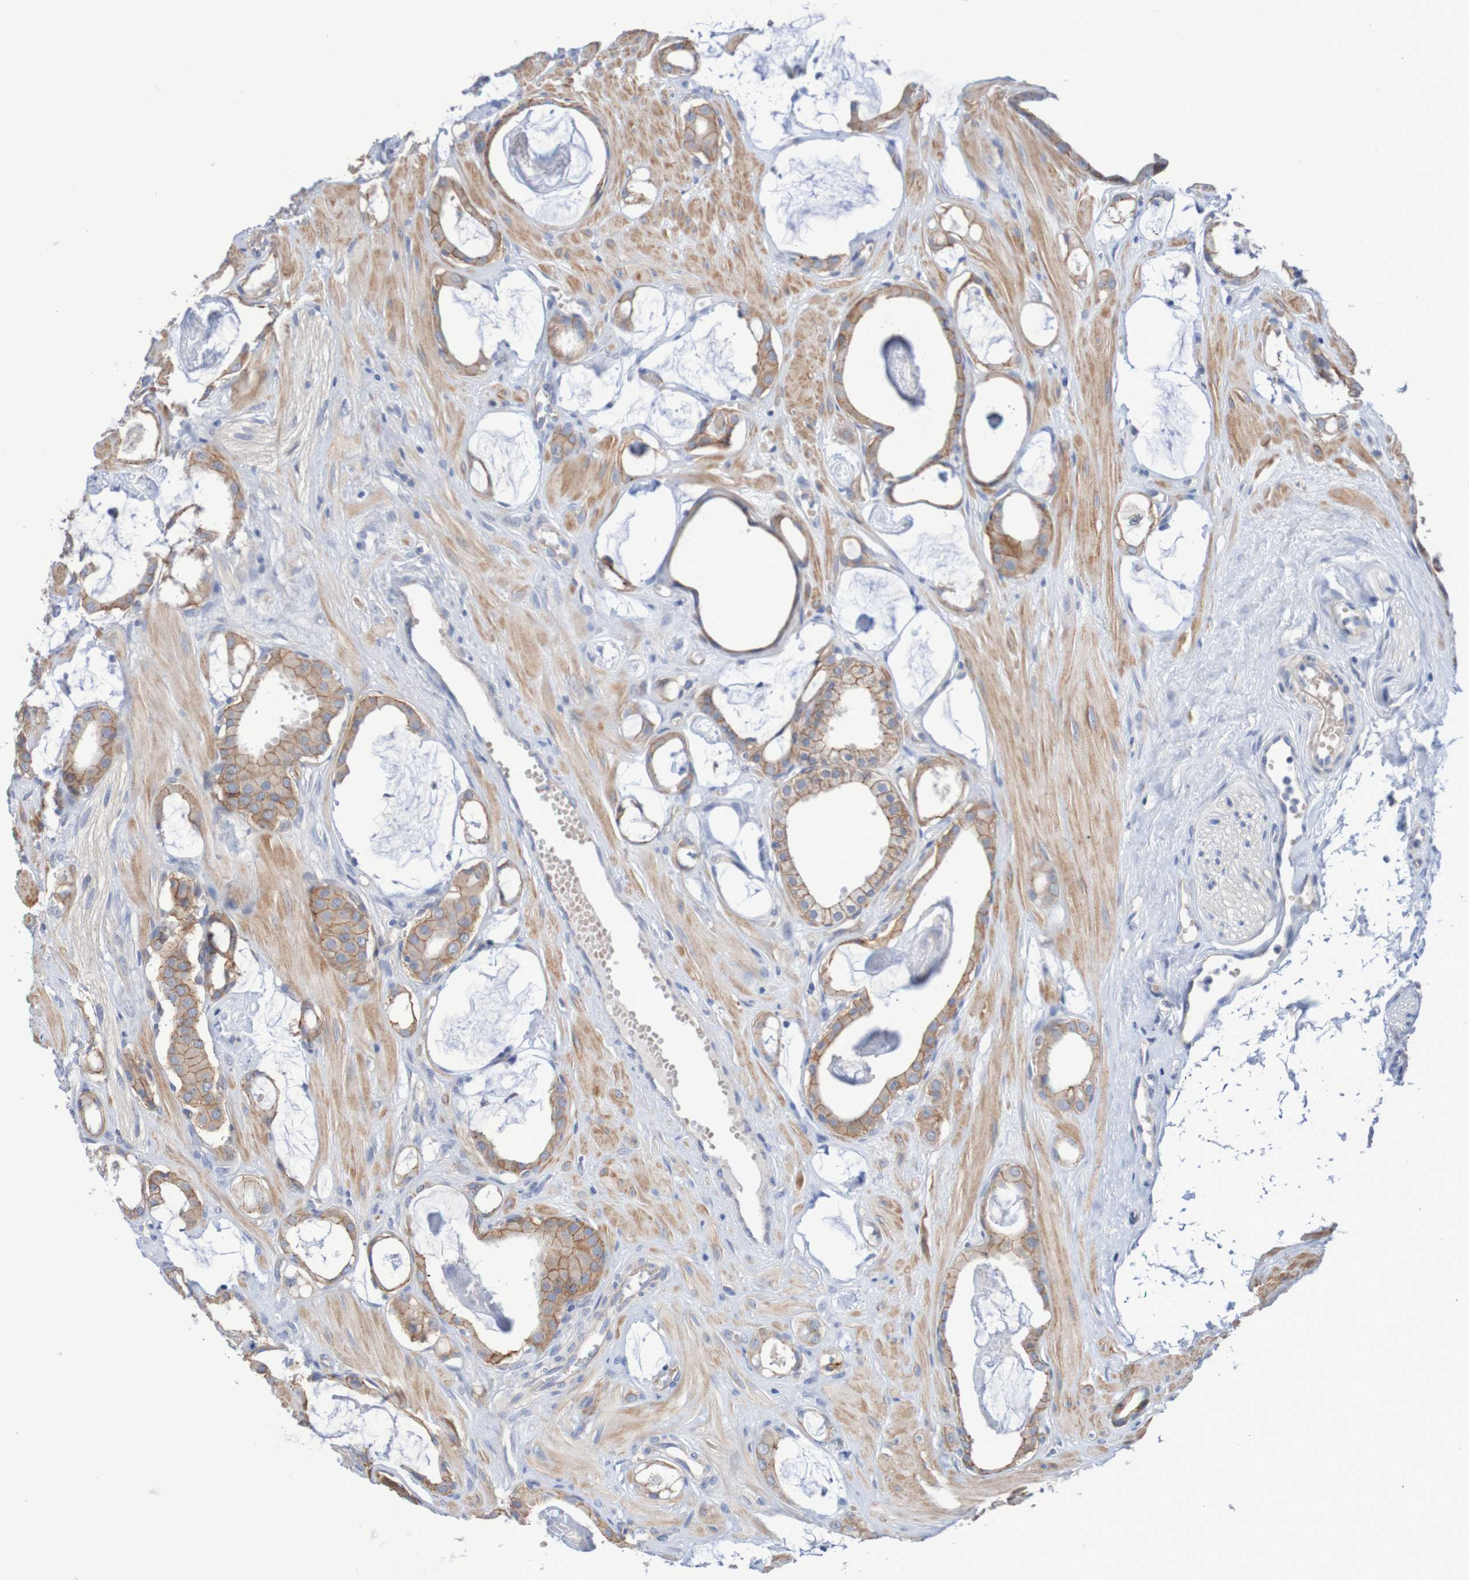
{"staining": {"intensity": "moderate", "quantity": ">75%", "location": "cytoplasmic/membranous"}, "tissue": "prostate cancer", "cell_type": "Tumor cells", "image_type": "cancer", "snomed": [{"axis": "morphology", "description": "Adenocarcinoma, Low grade"}, {"axis": "topography", "description": "Prostate"}], "caption": "A medium amount of moderate cytoplasmic/membranous staining is present in about >75% of tumor cells in prostate cancer tissue.", "gene": "NECTIN2", "patient": {"sex": "male", "age": 53}}